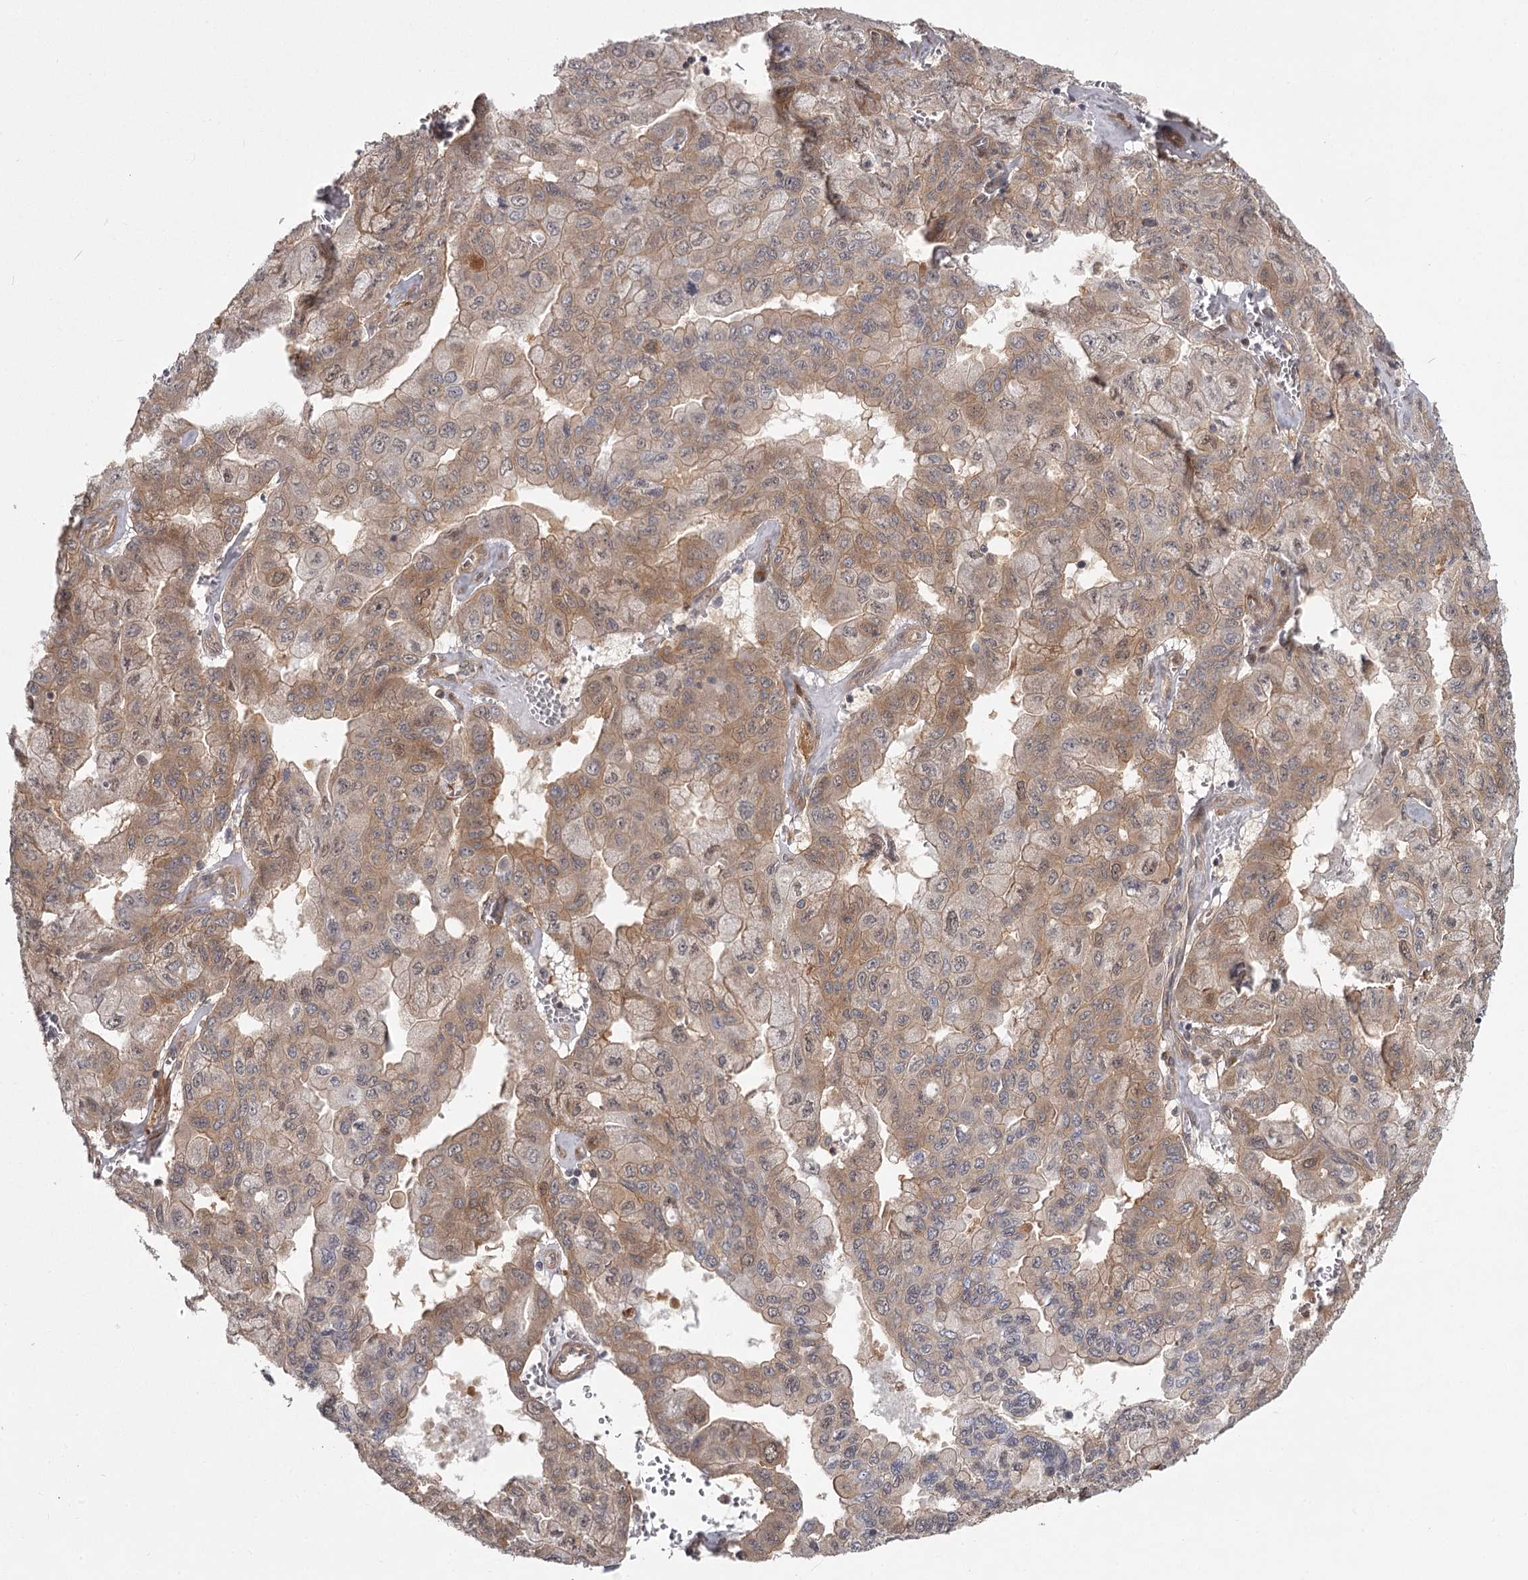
{"staining": {"intensity": "moderate", "quantity": ">75%", "location": "cytoplasmic/membranous"}, "tissue": "pancreatic cancer", "cell_type": "Tumor cells", "image_type": "cancer", "snomed": [{"axis": "morphology", "description": "Adenocarcinoma, NOS"}, {"axis": "topography", "description": "Pancreas"}], "caption": "Tumor cells demonstrate medium levels of moderate cytoplasmic/membranous expression in about >75% of cells in human pancreatic adenocarcinoma. The staining is performed using DAB (3,3'-diaminobenzidine) brown chromogen to label protein expression. The nuclei are counter-stained blue using hematoxylin.", "gene": "CCNG2", "patient": {"sex": "male", "age": 51}}